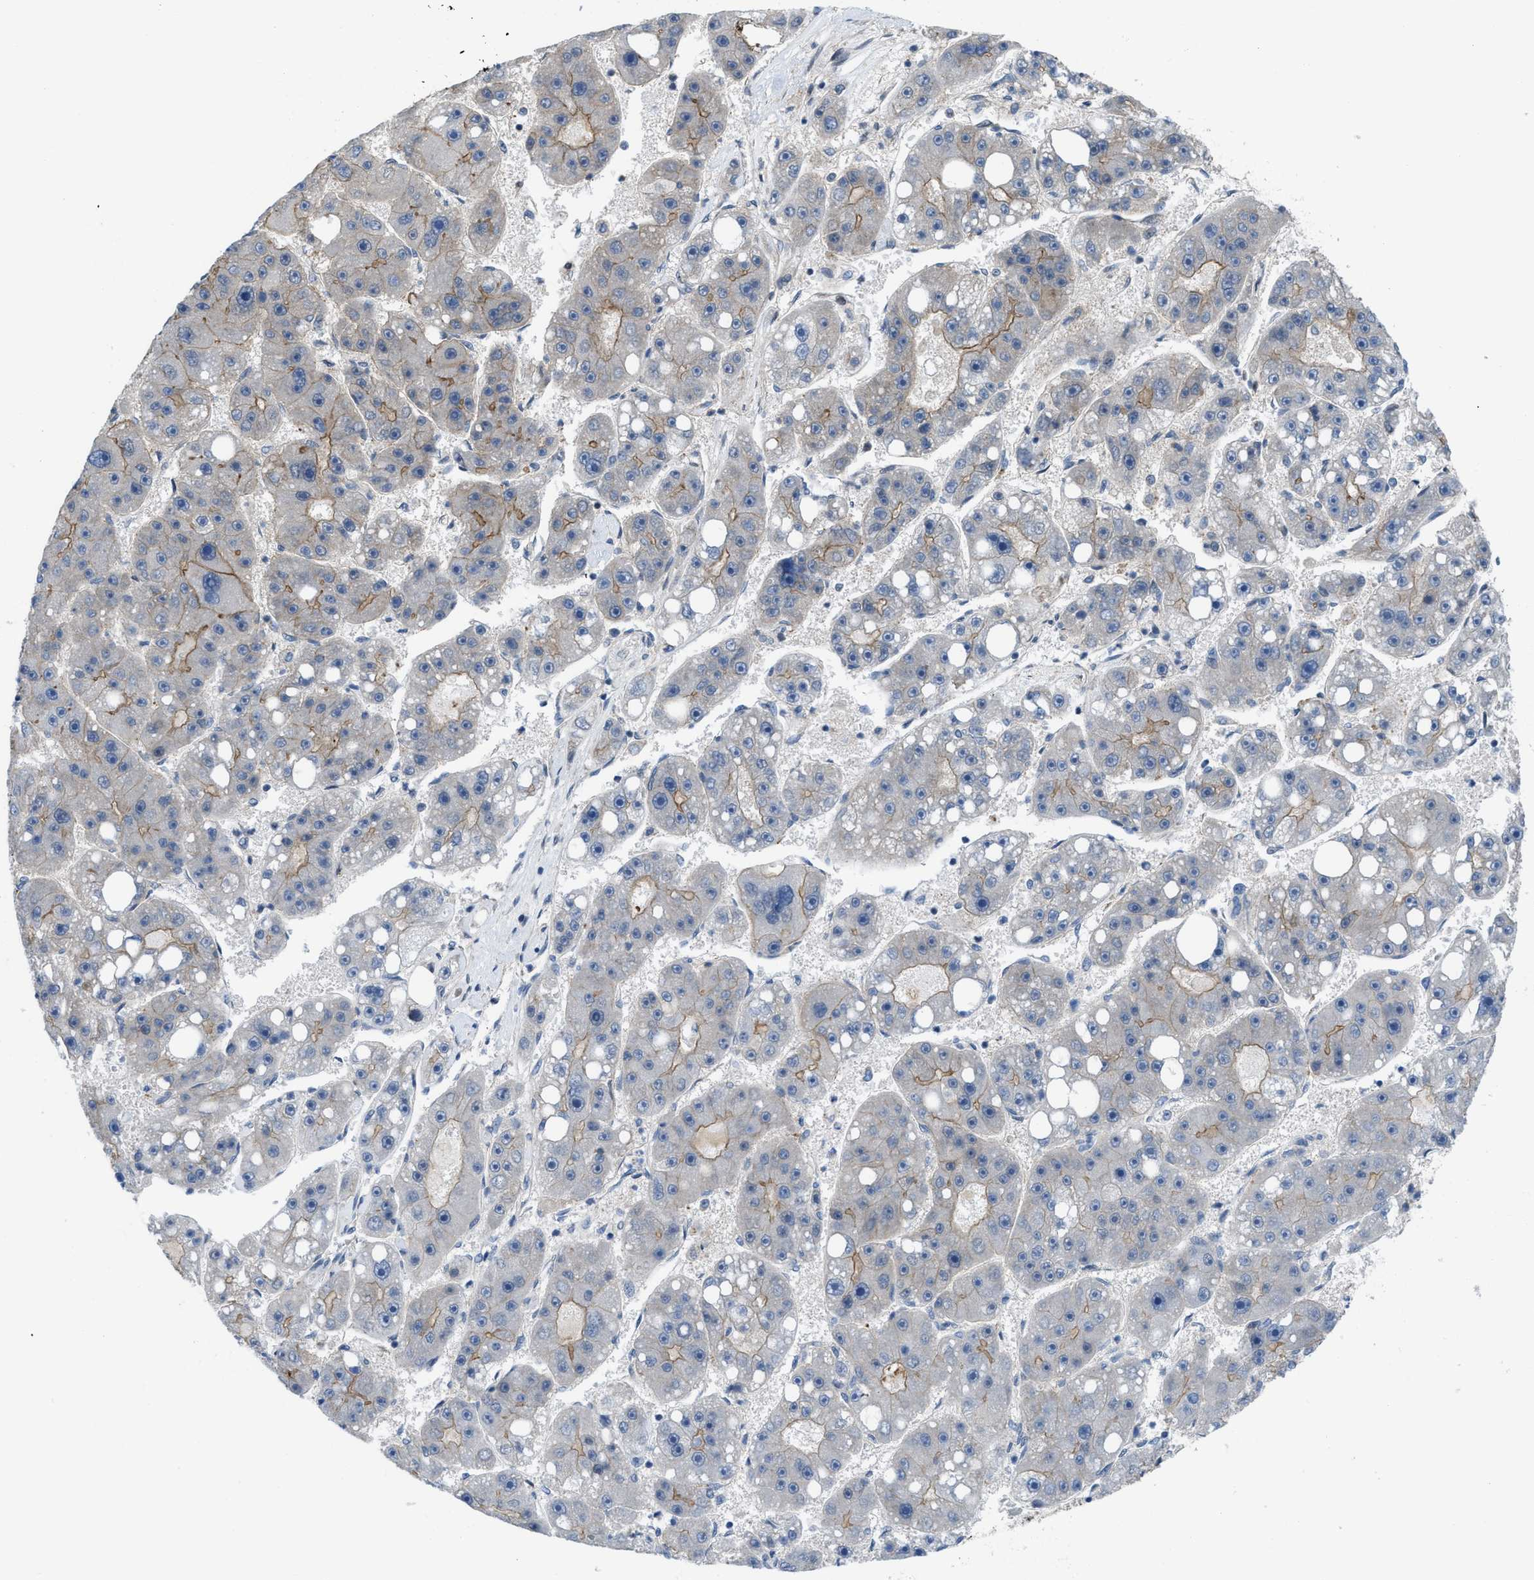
{"staining": {"intensity": "moderate", "quantity": "25%-75%", "location": "cytoplasmic/membranous"}, "tissue": "liver cancer", "cell_type": "Tumor cells", "image_type": "cancer", "snomed": [{"axis": "morphology", "description": "Carcinoma, Hepatocellular, NOS"}, {"axis": "topography", "description": "Liver"}], "caption": "Brown immunohistochemical staining in human liver hepatocellular carcinoma displays moderate cytoplasmic/membranous expression in approximately 25%-75% of tumor cells.", "gene": "MYO18A", "patient": {"sex": "female", "age": 61}}